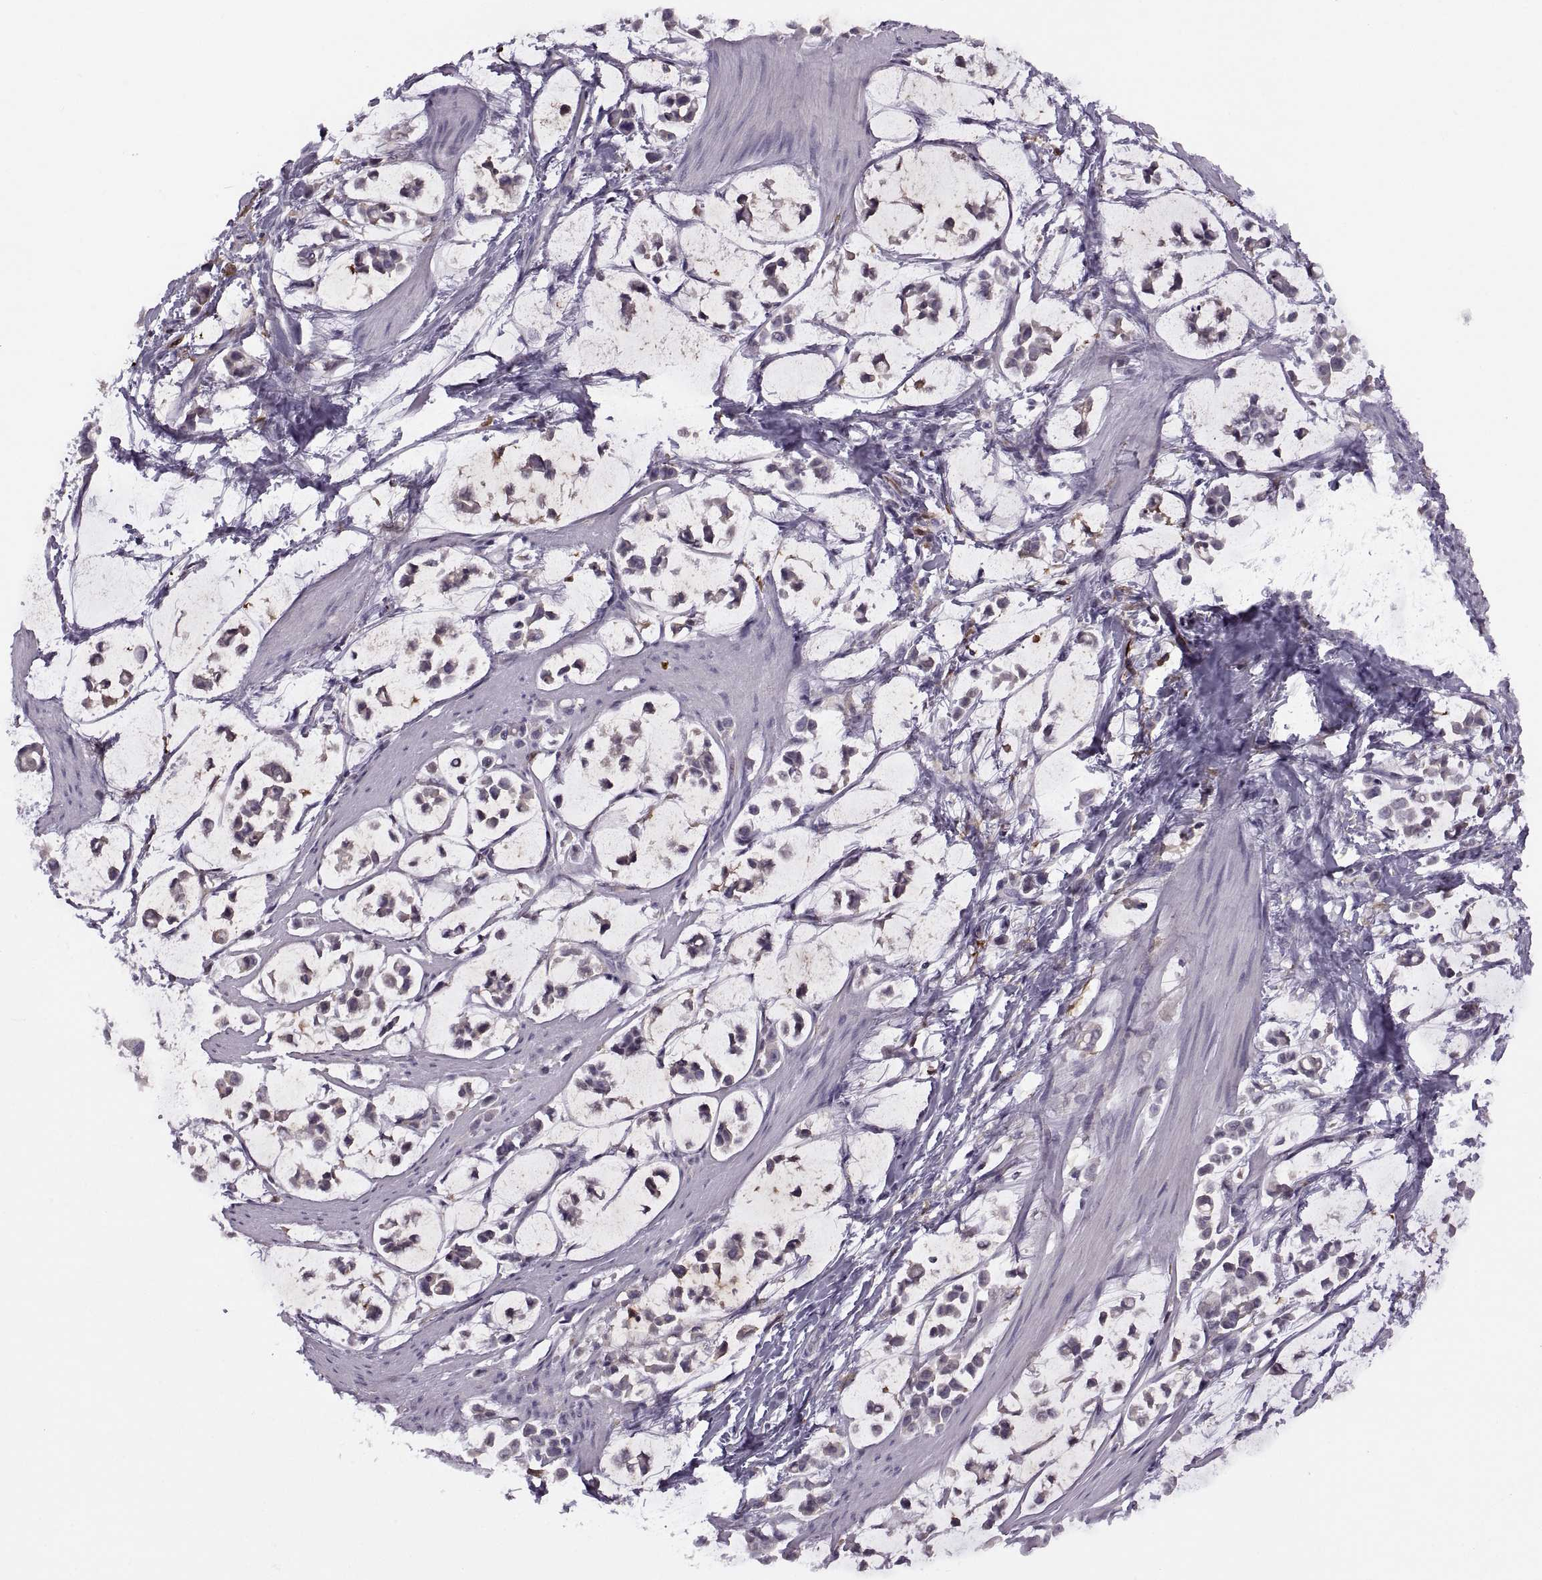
{"staining": {"intensity": "negative", "quantity": "none", "location": "none"}, "tissue": "stomach cancer", "cell_type": "Tumor cells", "image_type": "cancer", "snomed": [{"axis": "morphology", "description": "Adenocarcinoma, NOS"}, {"axis": "topography", "description": "Stomach"}], "caption": "A high-resolution photomicrograph shows immunohistochemistry (IHC) staining of stomach adenocarcinoma, which exhibits no significant expression in tumor cells.", "gene": "H2AP", "patient": {"sex": "male", "age": 82}}